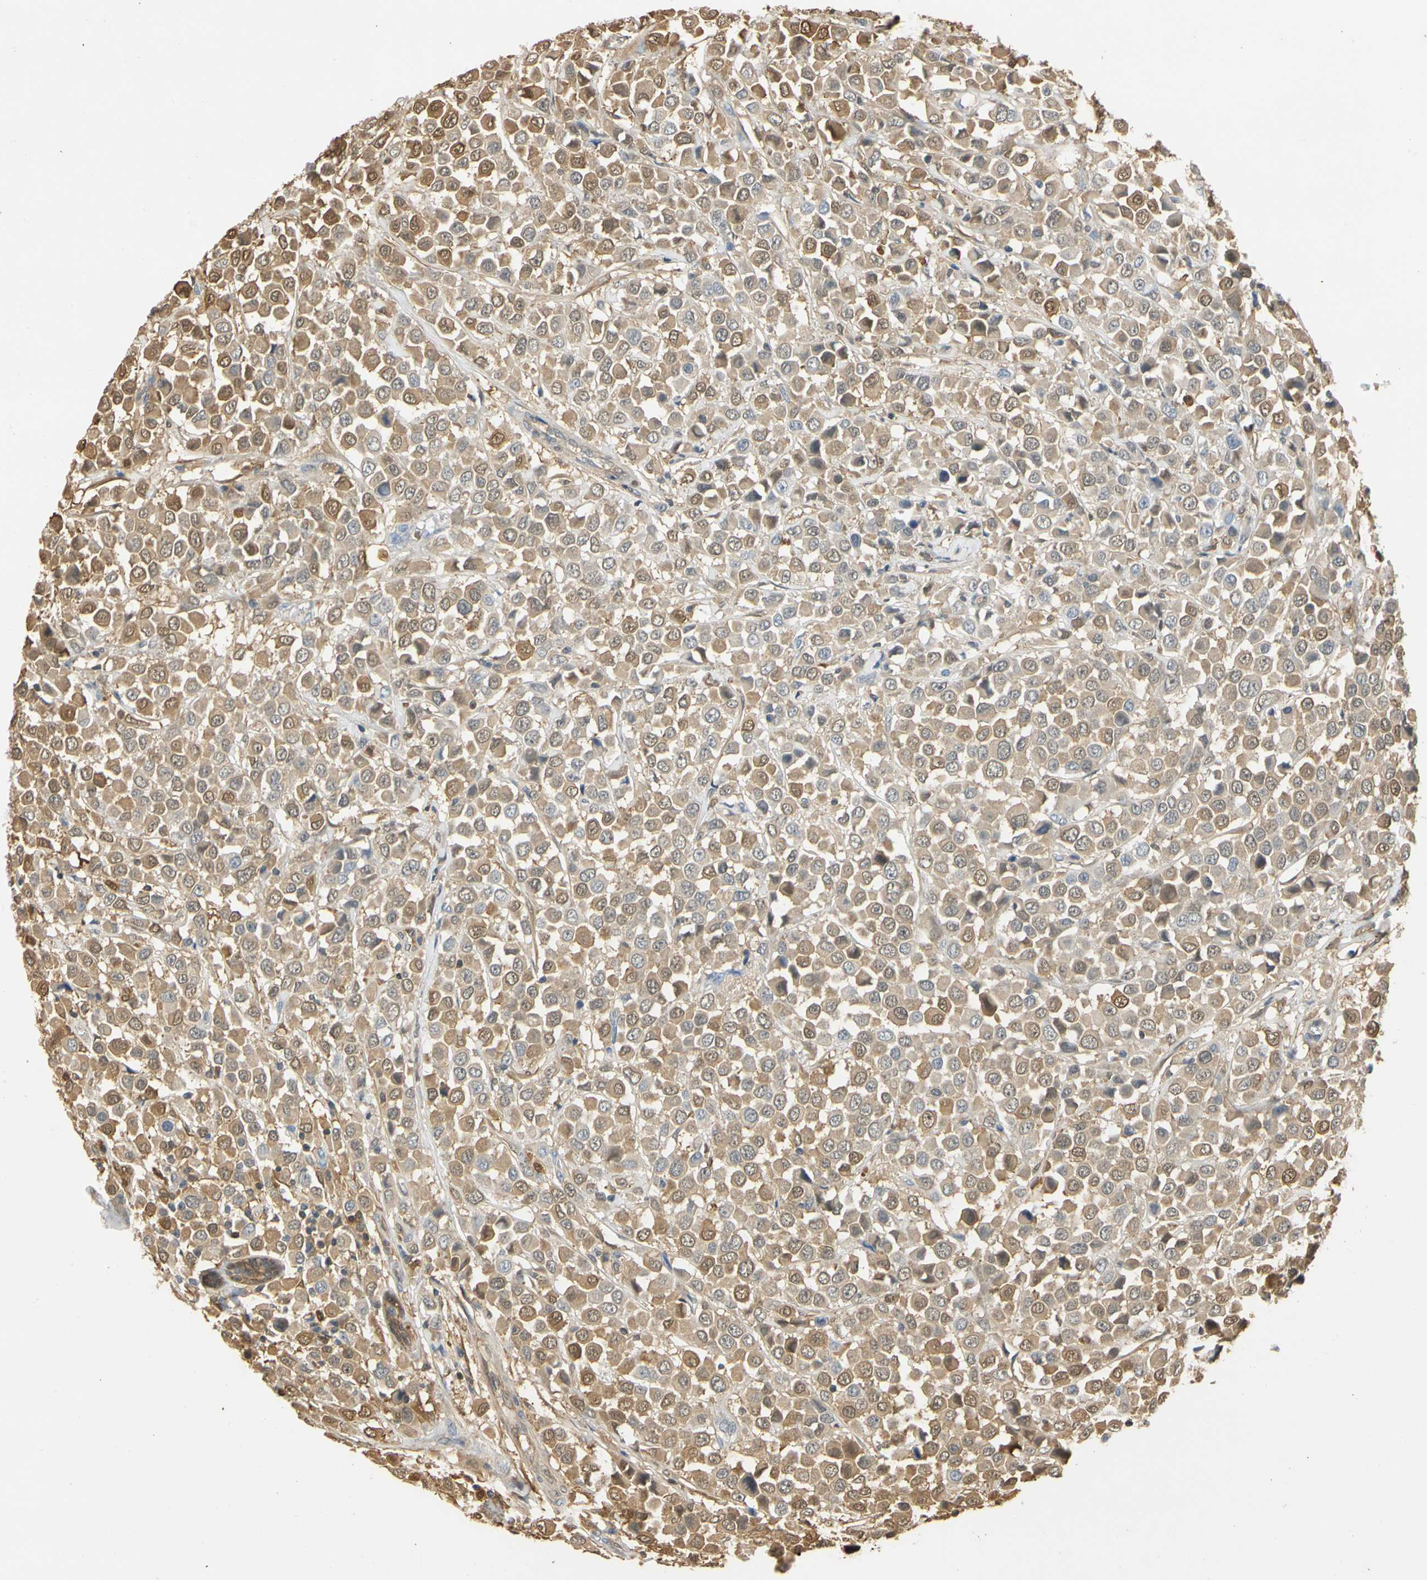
{"staining": {"intensity": "moderate", "quantity": ">75%", "location": "cytoplasmic/membranous"}, "tissue": "breast cancer", "cell_type": "Tumor cells", "image_type": "cancer", "snomed": [{"axis": "morphology", "description": "Duct carcinoma"}, {"axis": "topography", "description": "Breast"}], "caption": "IHC (DAB) staining of human breast cancer displays moderate cytoplasmic/membranous protein staining in about >75% of tumor cells. (DAB (3,3'-diaminobenzidine) = brown stain, brightfield microscopy at high magnification).", "gene": "S100A6", "patient": {"sex": "female", "age": 61}}